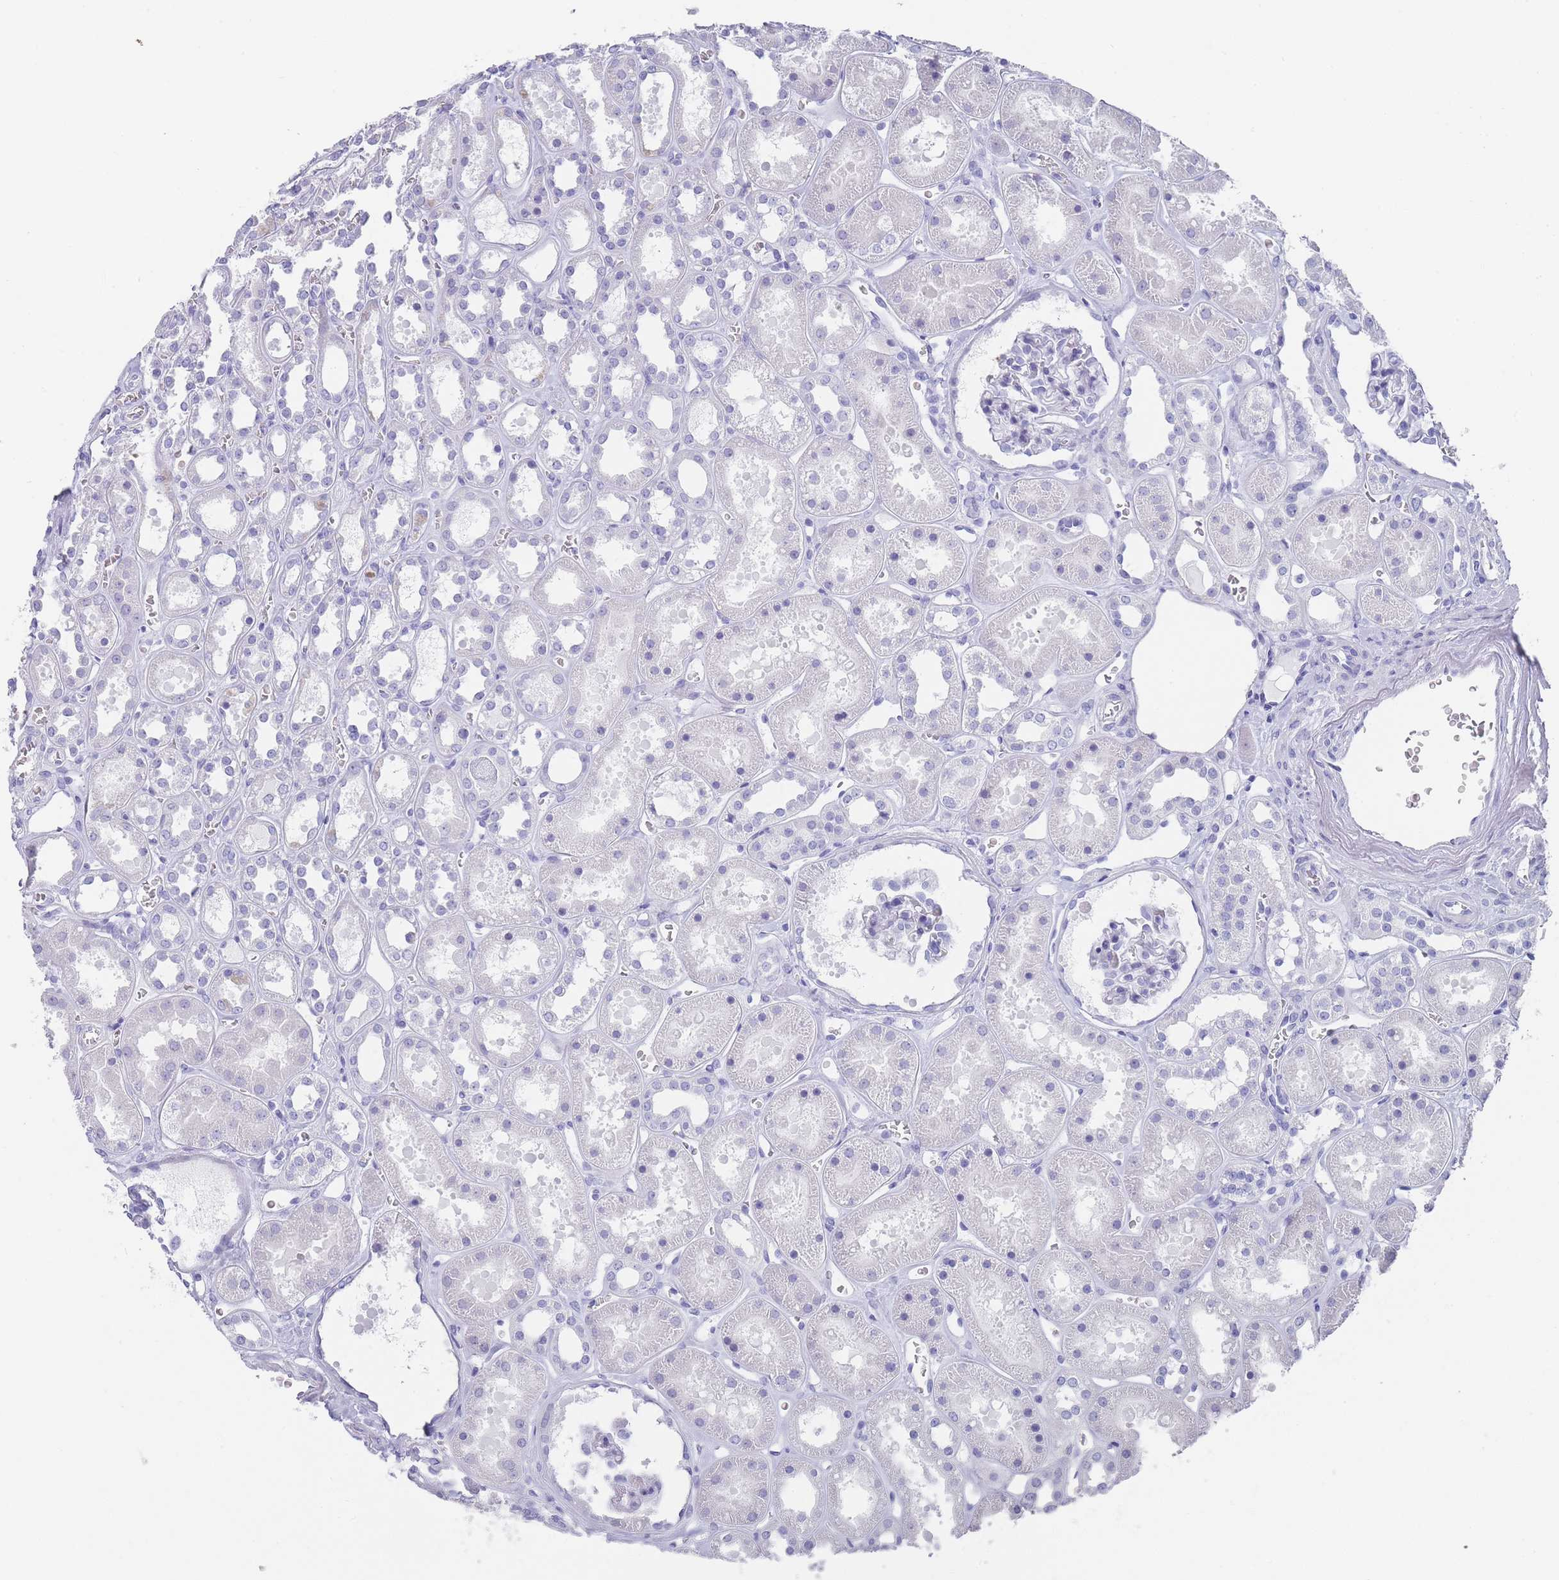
{"staining": {"intensity": "negative", "quantity": "none", "location": "none"}, "tissue": "kidney", "cell_type": "Cells in glomeruli", "image_type": "normal", "snomed": [{"axis": "morphology", "description": "Normal tissue, NOS"}, {"axis": "topography", "description": "Kidney"}], "caption": "High power microscopy micrograph of an immunohistochemistry micrograph of benign kidney, revealing no significant positivity in cells in glomeruli.", "gene": "RAB2B", "patient": {"sex": "female", "age": 41}}